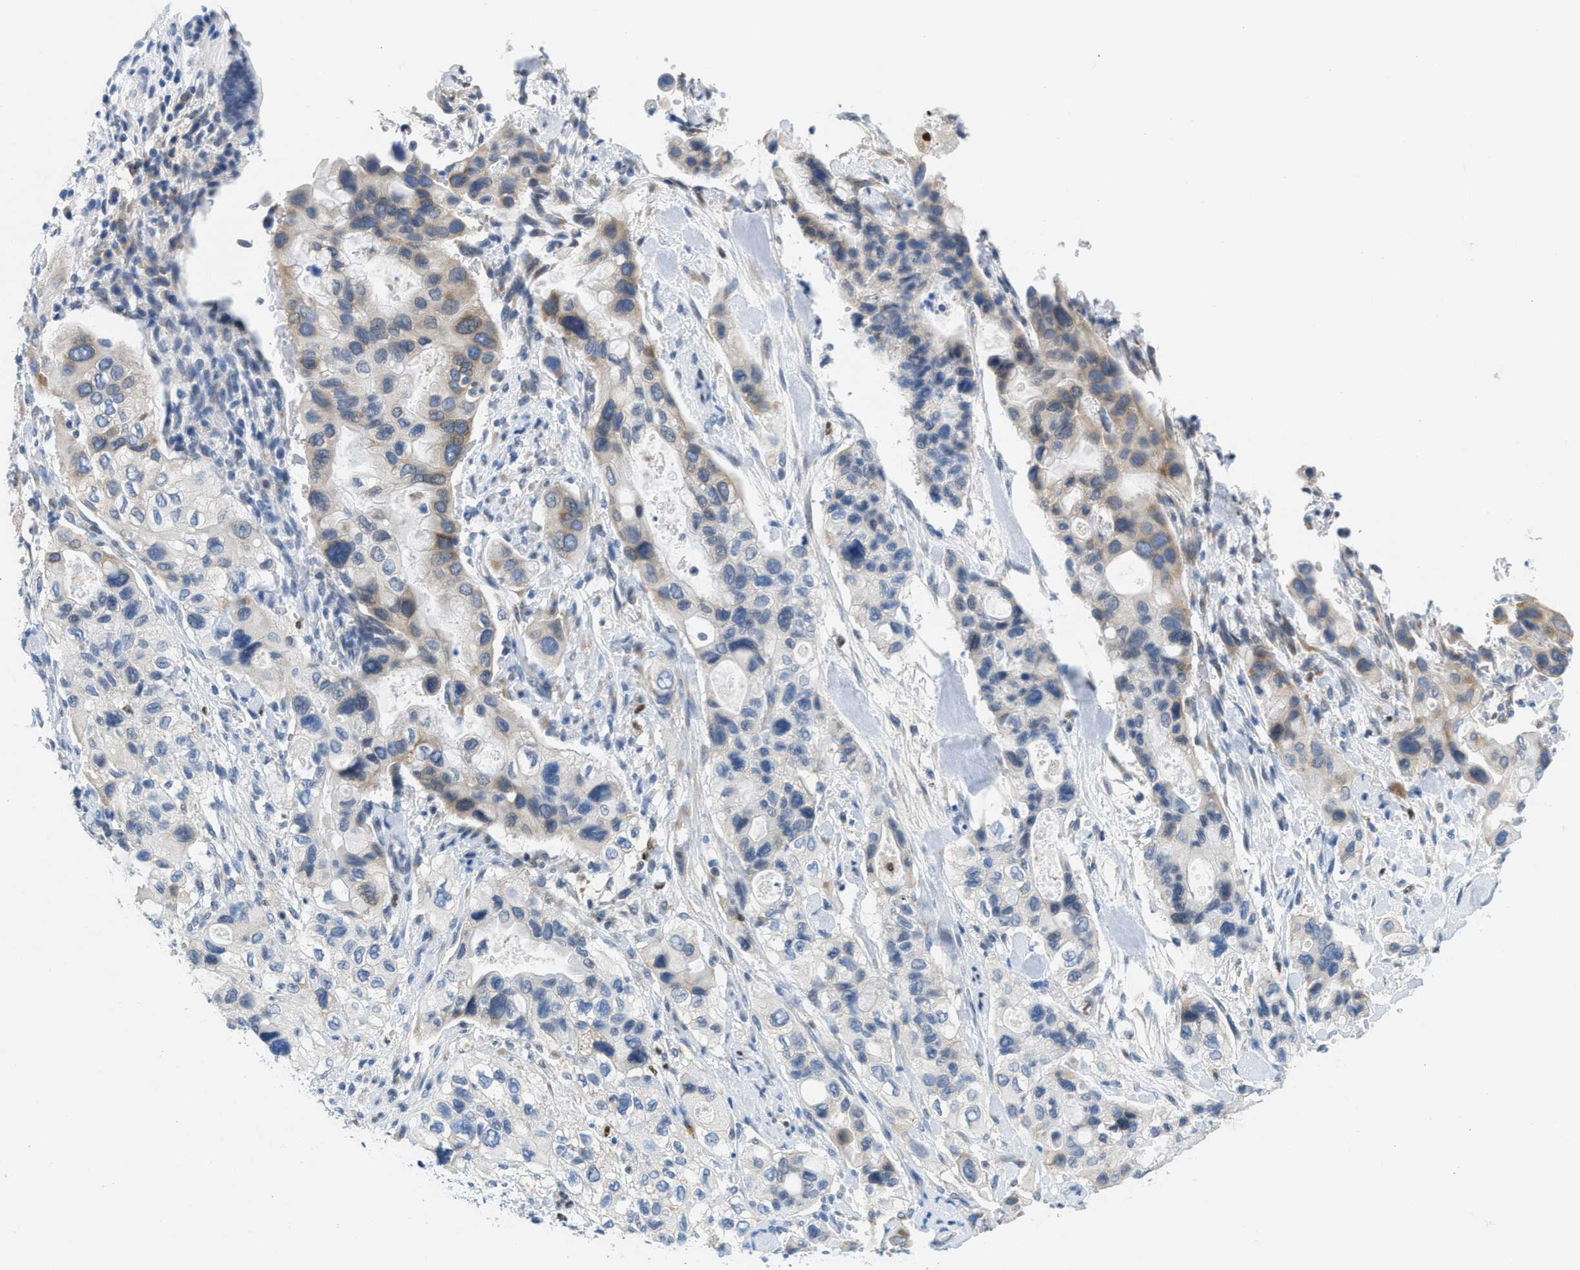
{"staining": {"intensity": "weak", "quantity": "25%-75%", "location": "cytoplasmic/membranous"}, "tissue": "pancreatic cancer", "cell_type": "Tumor cells", "image_type": "cancer", "snomed": [{"axis": "morphology", "description": "Adenocarcinoma, NOS"}, {"axis": "topography", "description": "Pancreas"}], "caption": "IHC of adenocarcinoma (pancreatic) reveals low levels of weak cytoplasmic/membranous expression in about 25%-75% of tumor cells. The staining is performed using DAB (3,3'-diaminobenzidine) brown chromogen to label protein expression. The nuclei are counter-stained blue using hematoxylin.", "gene": "PTDSS1", "patient": {"sex": "female", "age": 56}}